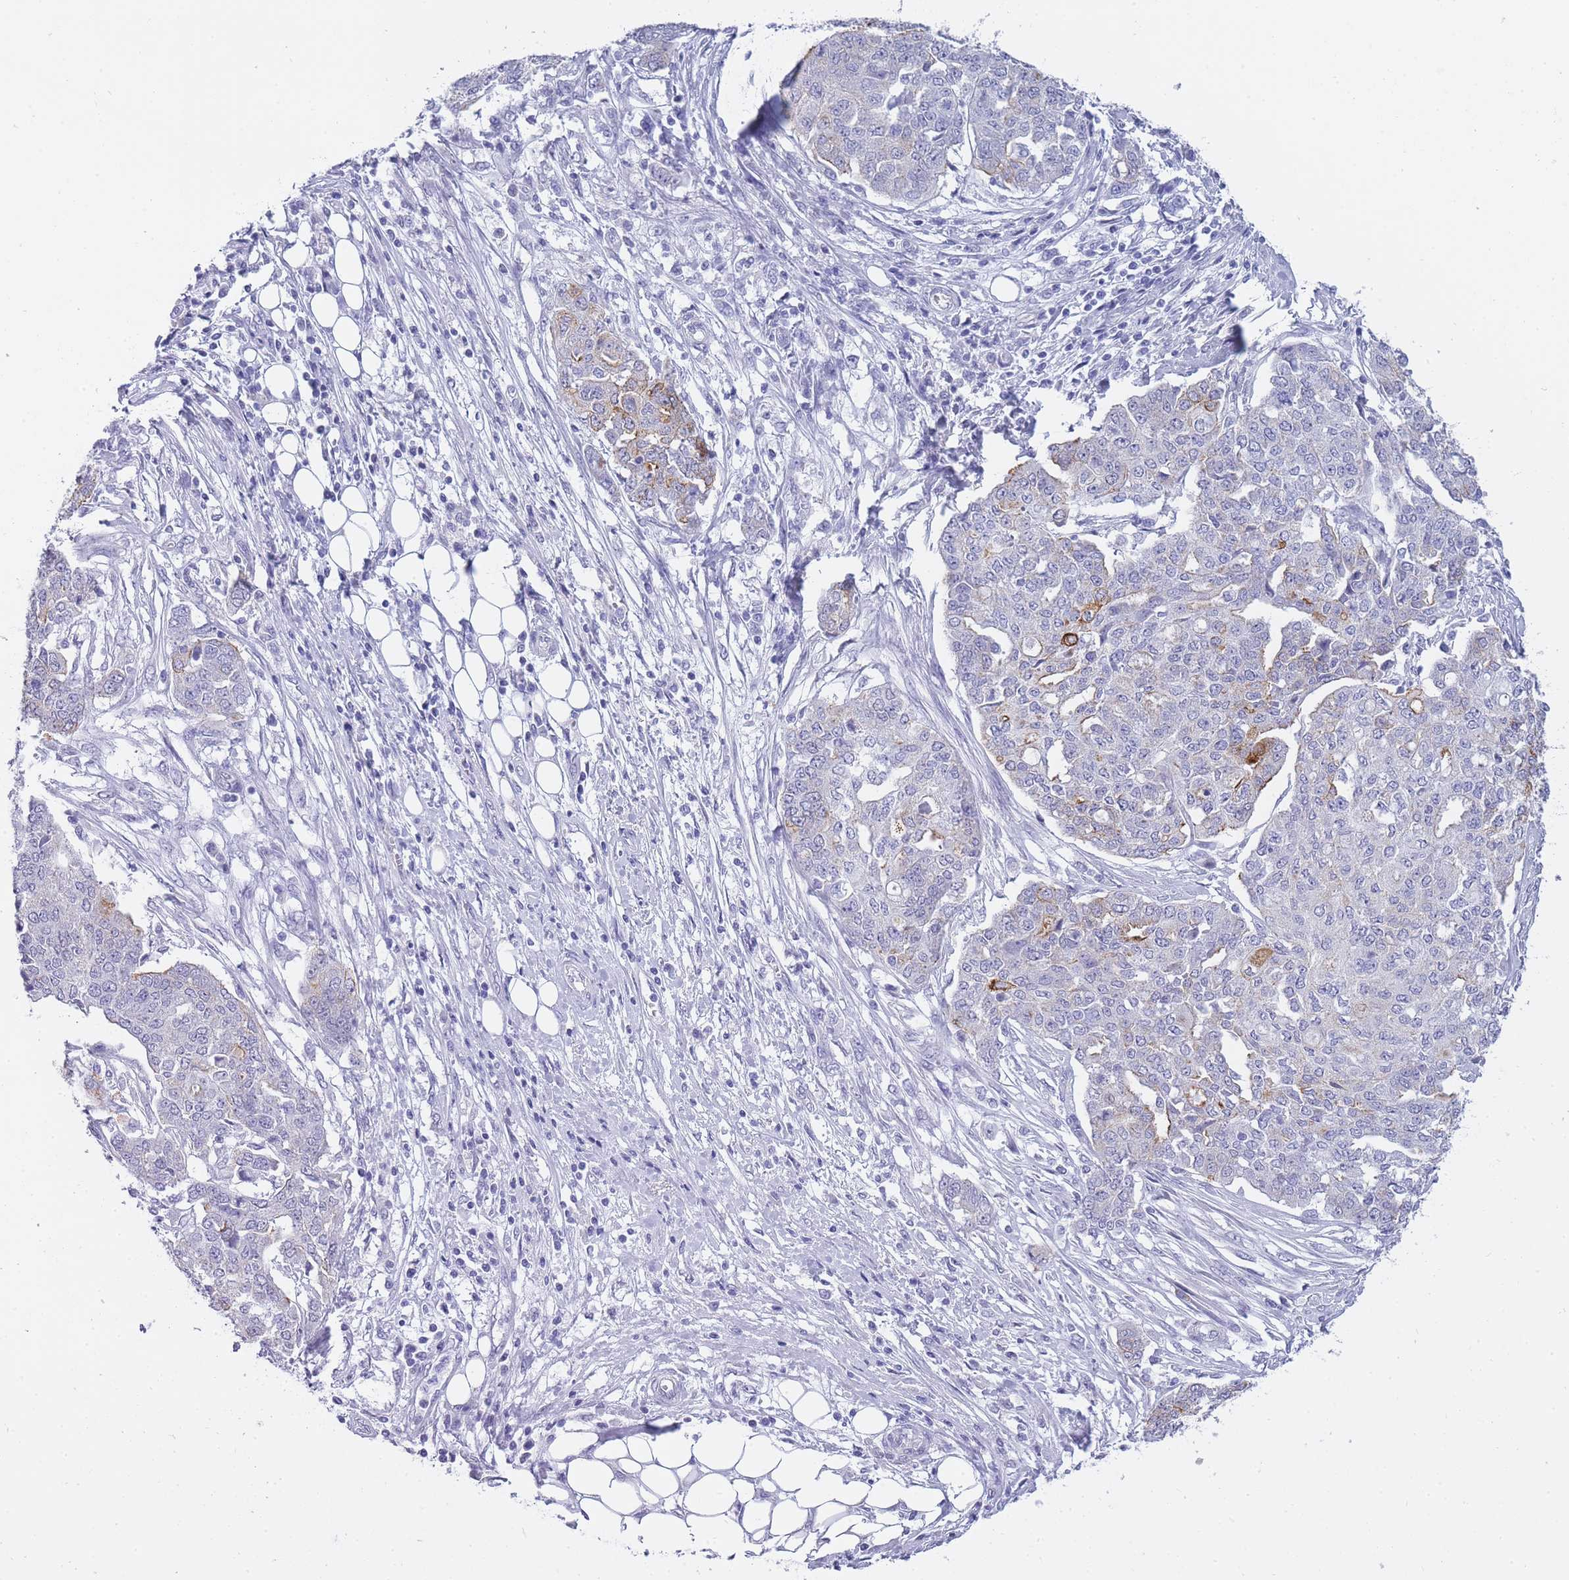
{"staining": {"intensity": "strong", "quantity": "<25%", "location": "cytoplasmic/membranous"}, "tissue": "ovarian cancer", "cell_type": "Tumor cells", "image_type": "cancer", "snomed": [{"axis": "morphology", "description": "Cystadenocarcinoma, serous, NOS"}, {"axis": "topography", "description": "Soft tissue"}, {"axis": "topography", "description": "Ovary"}], "caption": "High-power microscopy captured an immunohistochemistry (IHC) histopathology image of ovarian cancer (serous cystadenocarcinoma), revealing strong cytoplasmic/membranous positivity in approximately <25% of tumor cells.", "gene": "FRAT2", "patient": {"sex": "female", "age": 57}}